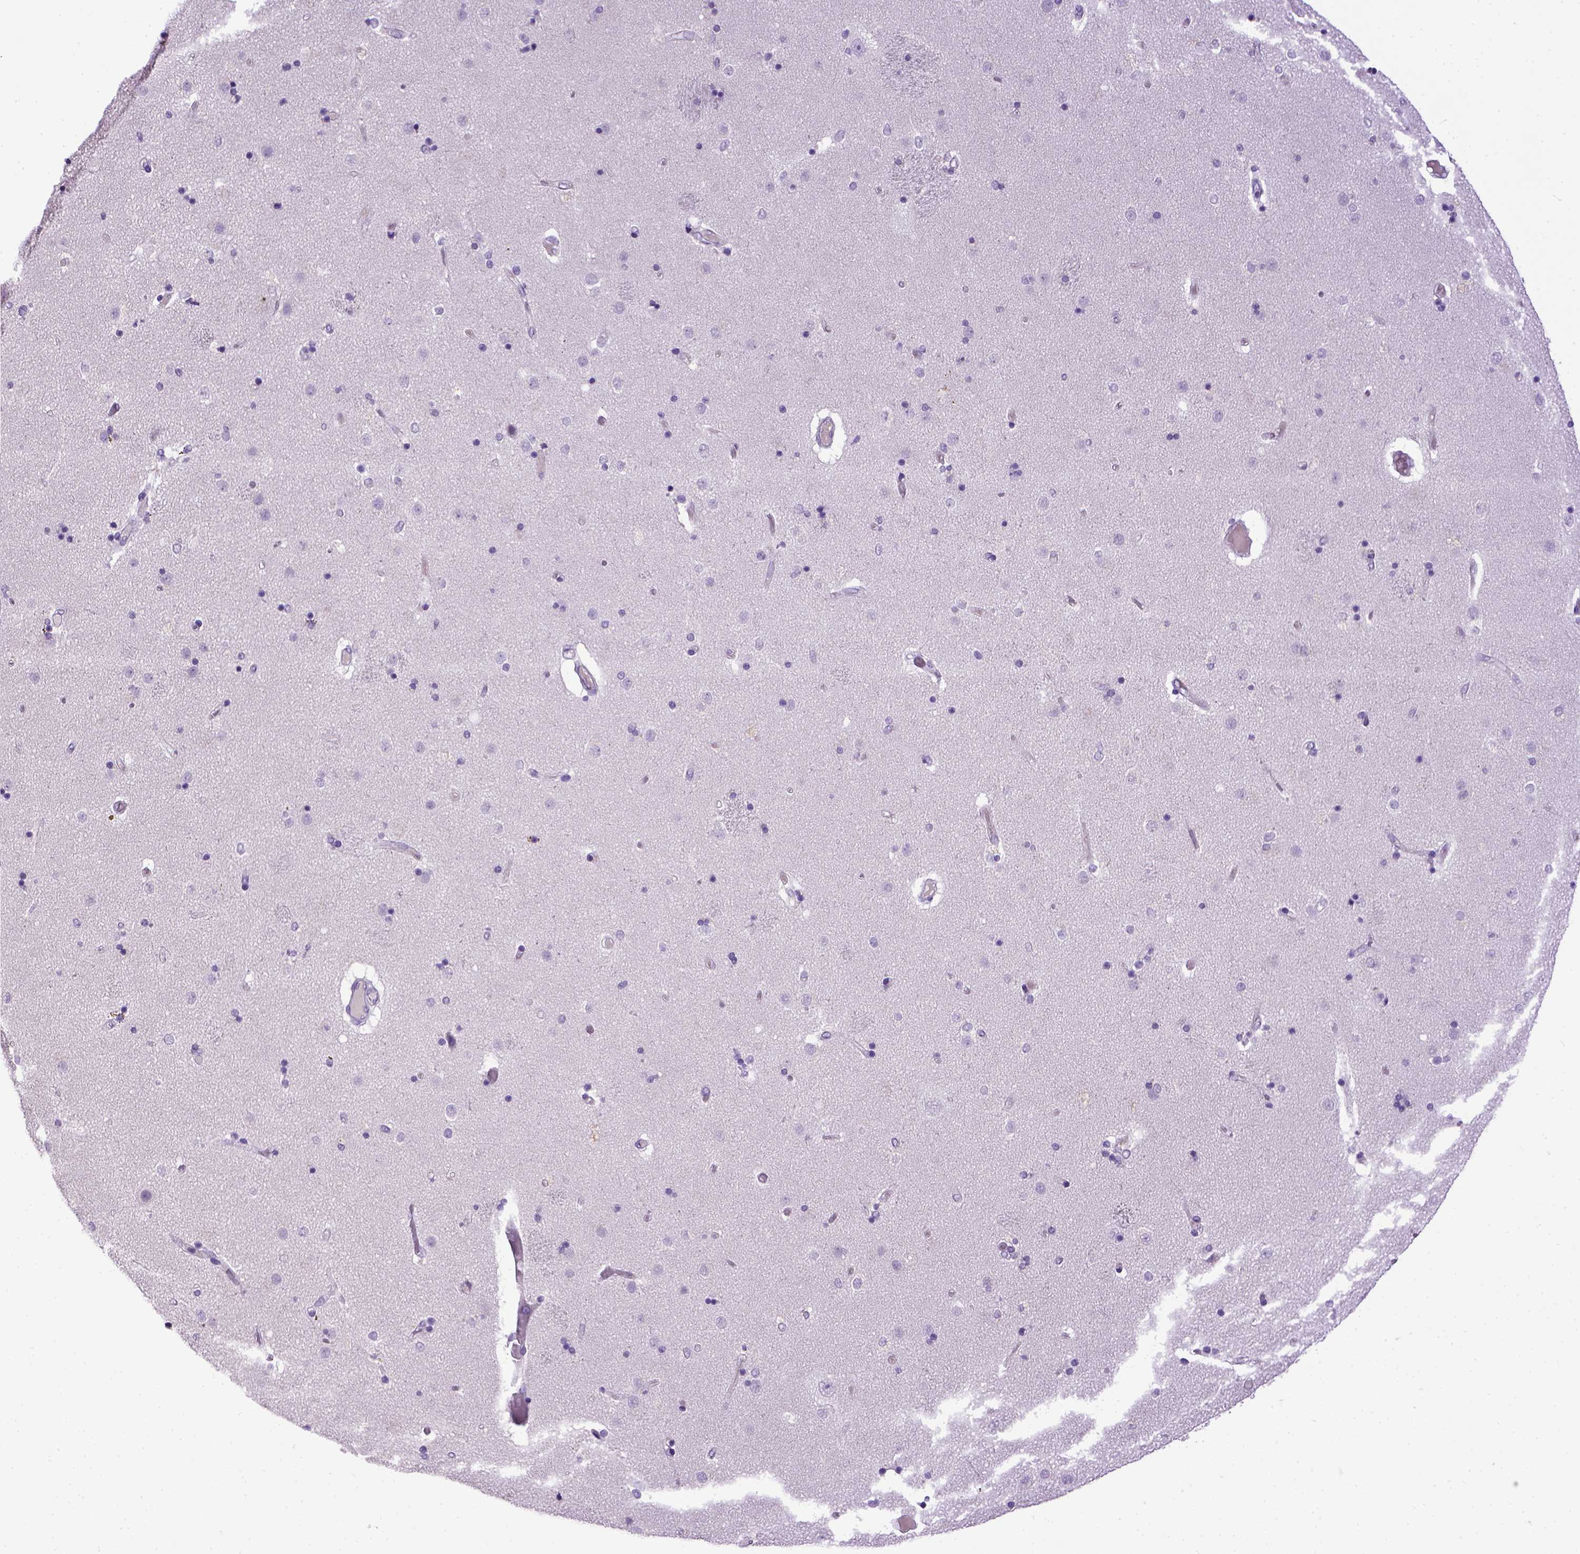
{"staining": {"intensity": "negative", "quantity": "none", "location": "none"}, "tissue": "caudate", "cell_type": "Glial cells", "image_type": "normal", "snomed": [{"axis": "morphology", "description": "Normal tissue, NOS"}, {"axis": "topography", "description": "Lateral ventricle wall"}], "caption": "IHC histopathology image of unremarkable caudate stained for a protein (brown), which demonstrates no positivity in glial cells. Nuclei are stained in blue.", "gene": "CDH1", "patient": {"sex": "female", "age": 71}}